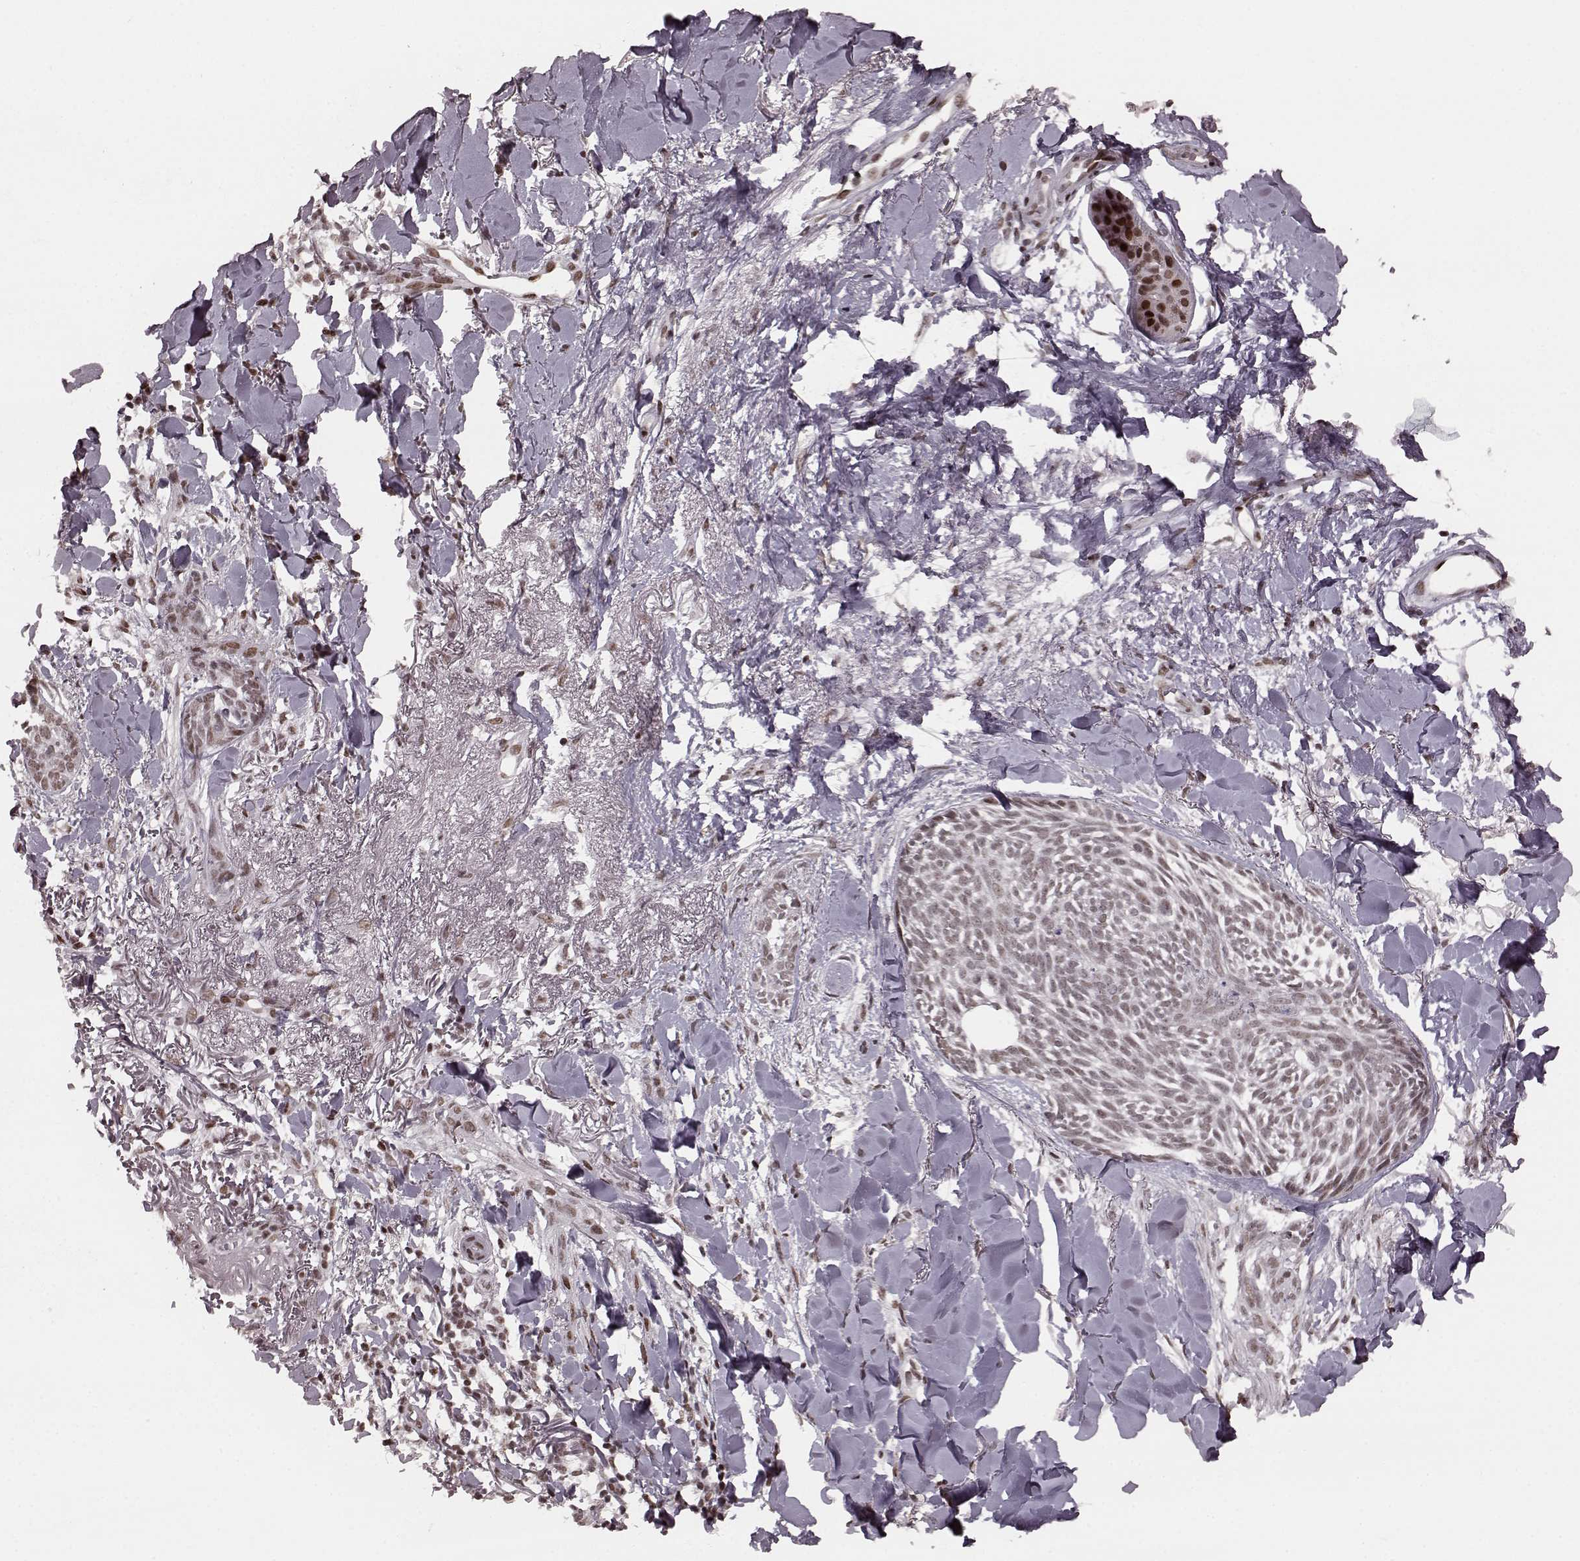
{"staining": {"intensity": "weak", "quantity": ">75%", "location": "nuclear"}, "tissue": "skin cancer", "cell_type": "Tumor cells", "image_type": "cancer", "snomed": [{"axis": "morphology", "description": "Normal tissue, NOS"}, {"axis": "morphology", "description": "Basal cell carcinoma"}, {"axis": "topography", "description": "Skin"}], "caption": "Skin basal cell carcinoma stained with immunohistochemistry (IHC) shows weak nuclear positivity in approximately >75% of tumor cells.", "gene": "NR2C1", "patient": {"sex": "male", "age": 84}}